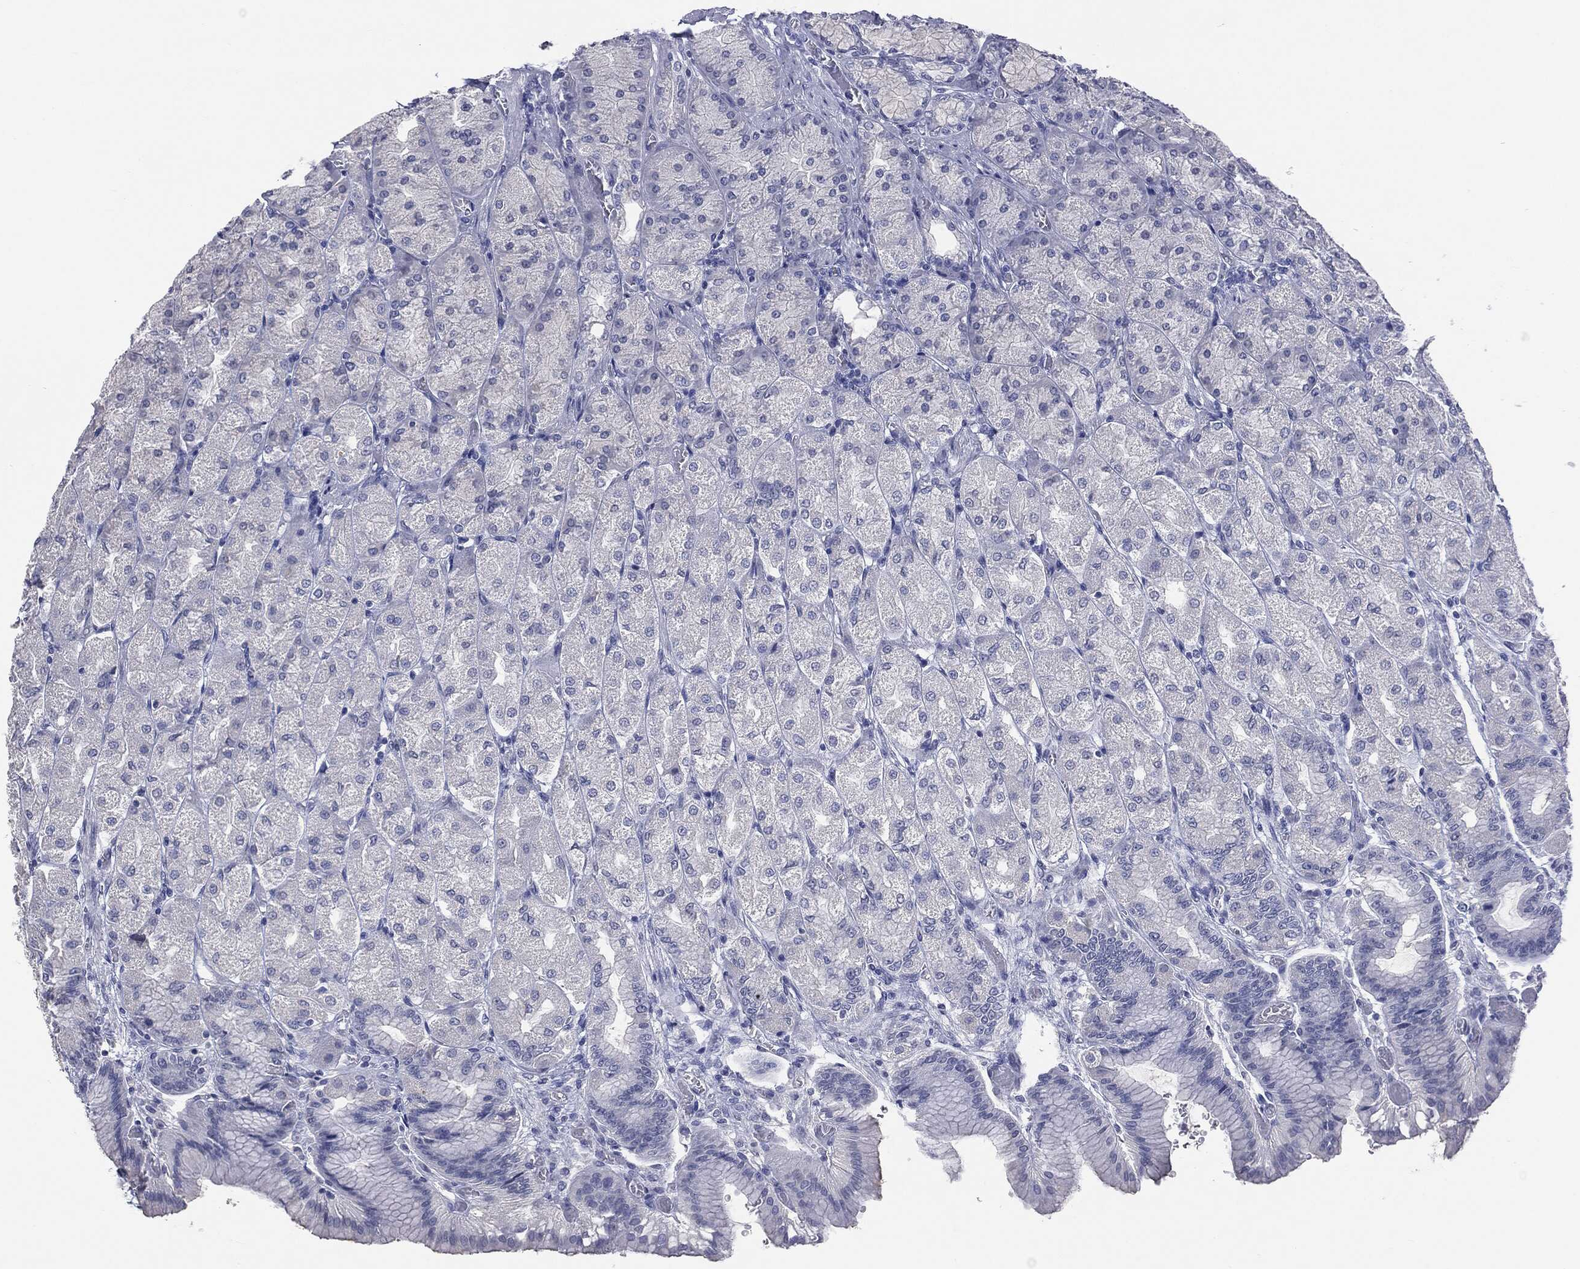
{"staining": {"intensity": "negative", "quantity": "none", "location": "none"}, "tissue": "stomach", "cell_type": "Glandular cells", "image_type": "normal", "snomed": [{"axis": "morphology", "description": "Normal tissue, NOS"}, {"axis": "morphology", "description": "Adenocarcinoma, NOS"}, {"axis": "morphology", "description": "Adenocarcinoma, High grade"}, {"axis": "topography", "description": "Stomach, upper"}, {"axis": "topography", "description": "Stomach"}], "caption": "Immunohistochemistry micrograph of benign stomach: human stomach stained with DAB (3,3'-diaminobenzidine) reveals no significant protein positivity in glandular cells. (Brightfield microscopy of DAB (3,3'-diaminobenzidine) immunohistochemistry at high magnification).", "gene": "TSHB", "patient": {"sex": "female", "age": 65}}